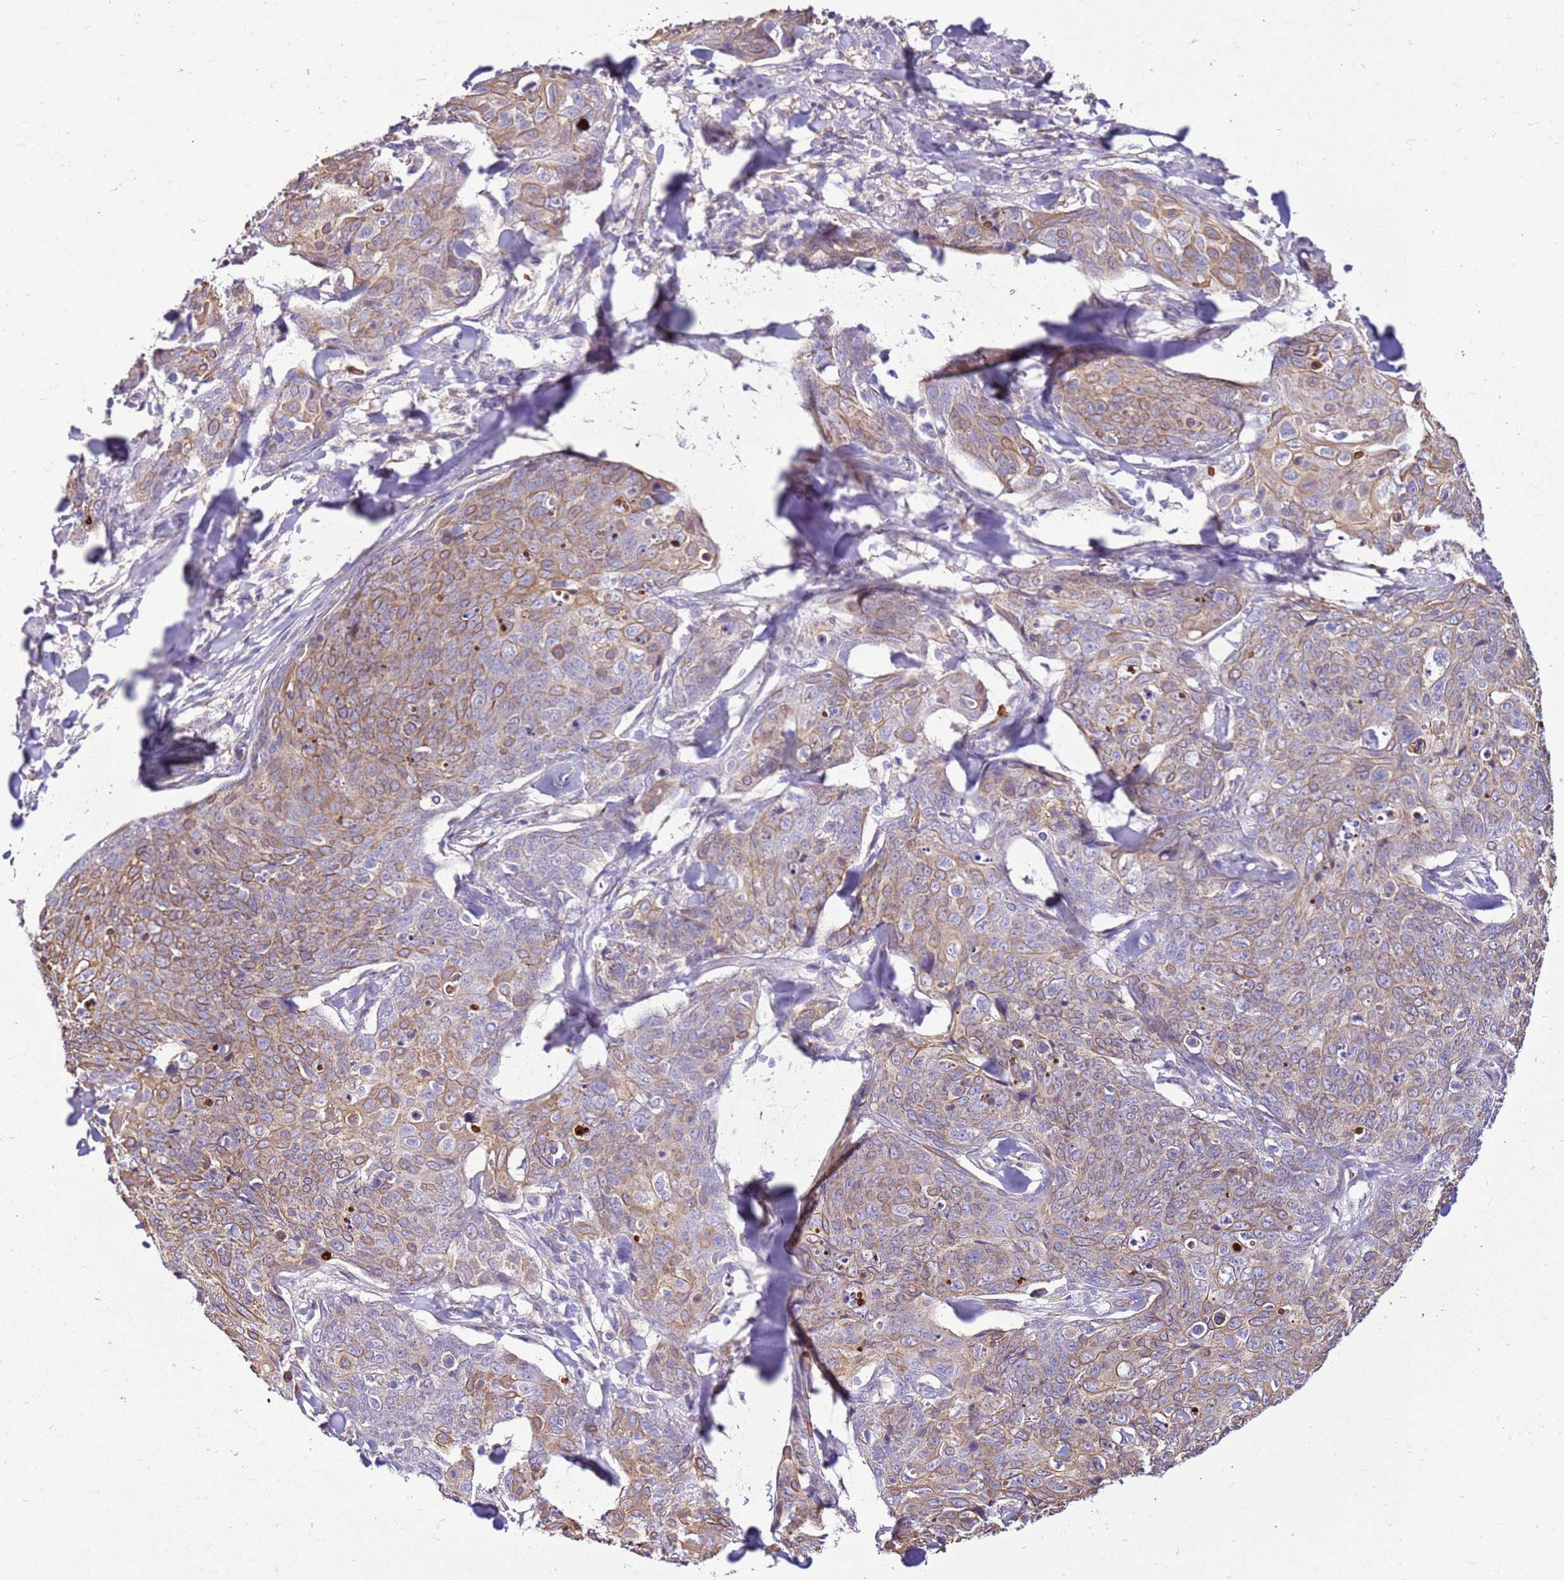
{"staining": {"intensity": "moderate", "quantity": "25%-75%", "location": "cytoplasmic/membranous"}, "tissue": "skin cancer", "cell_type": "Tumor cells", "image_type": "cancer", "snomed": [{"axis": "morphology", "description": "Squamous cell carcinoma, NOS"}, {"axis": "topography", "description": "Skin"}, {"axis": "topography", "description": "Vulva"}], "caption": "An immunohistochemistry (IHC) histopathology image of tumor tissue is shown. Protein staining in brown highlights moderate cytoplasmic/membranous positivity in skin cancer (squamous cell carcinoma) within tumor cells. (DAB IHC with brightfield microscopy, high magnification).", "gene": "SLC38A5", "patient": {"sex": "female", "age": 85}}